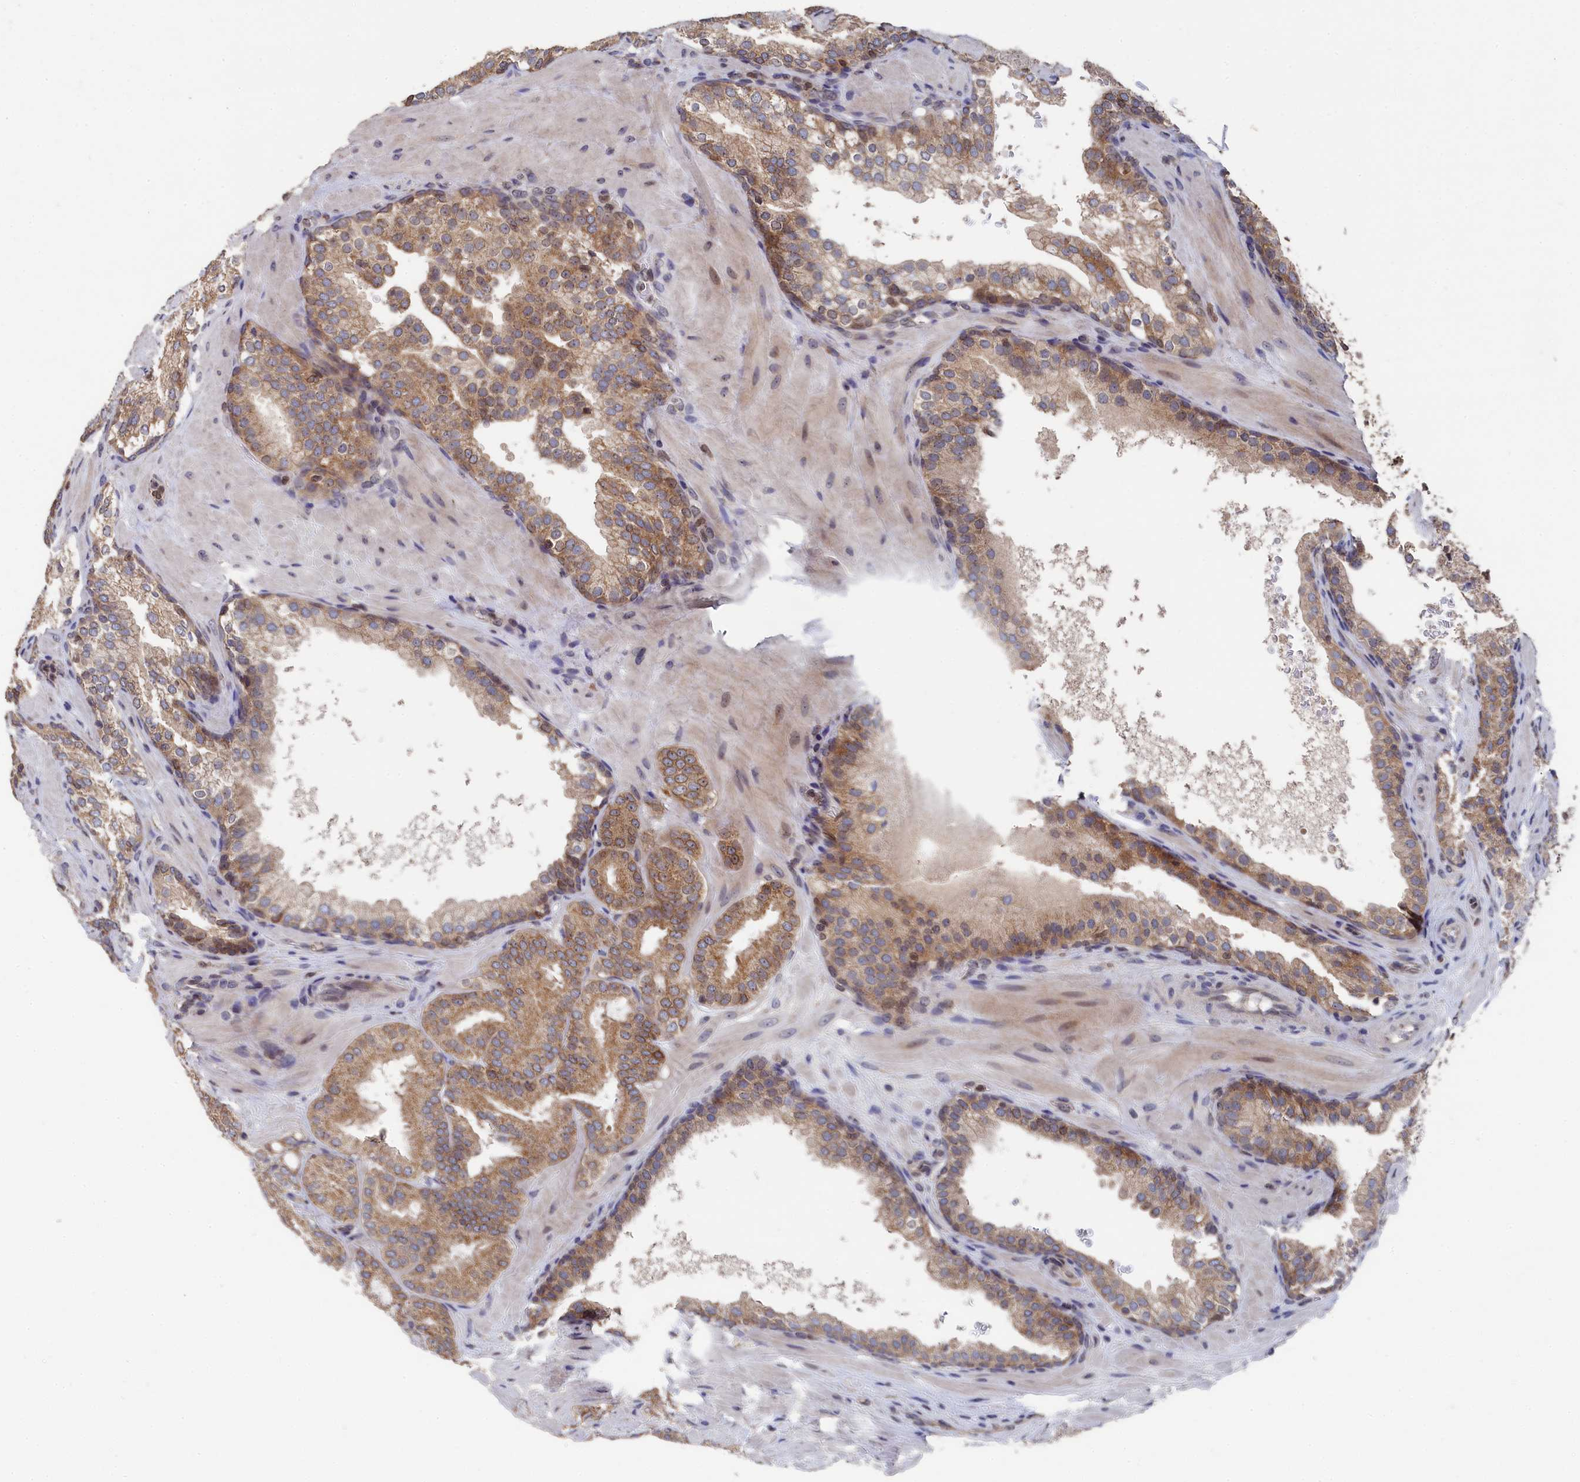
{"staining": {"intensity": "moderate", "quantity": ">75%", "location": "cytoplasmic/membranous"}, "tissue": "prostate cancer", "cell_type": "Tumor cells", "image_type": "cancer", "snomed": [{"axis": "morphology", "description": "Adenocarcinoma, High grade"}, {"axis": "topography", "description": "Prostate"}], "caption": "Human prostate cancer (adenocarcinoma (high-grade)) stained for a protein (brown) displays moderate cytoplasmic/membranous positive staining in about >75% of tumor cells.", "gene": "ANKEF1", "patient": {"sex": "male", "age": 60}}